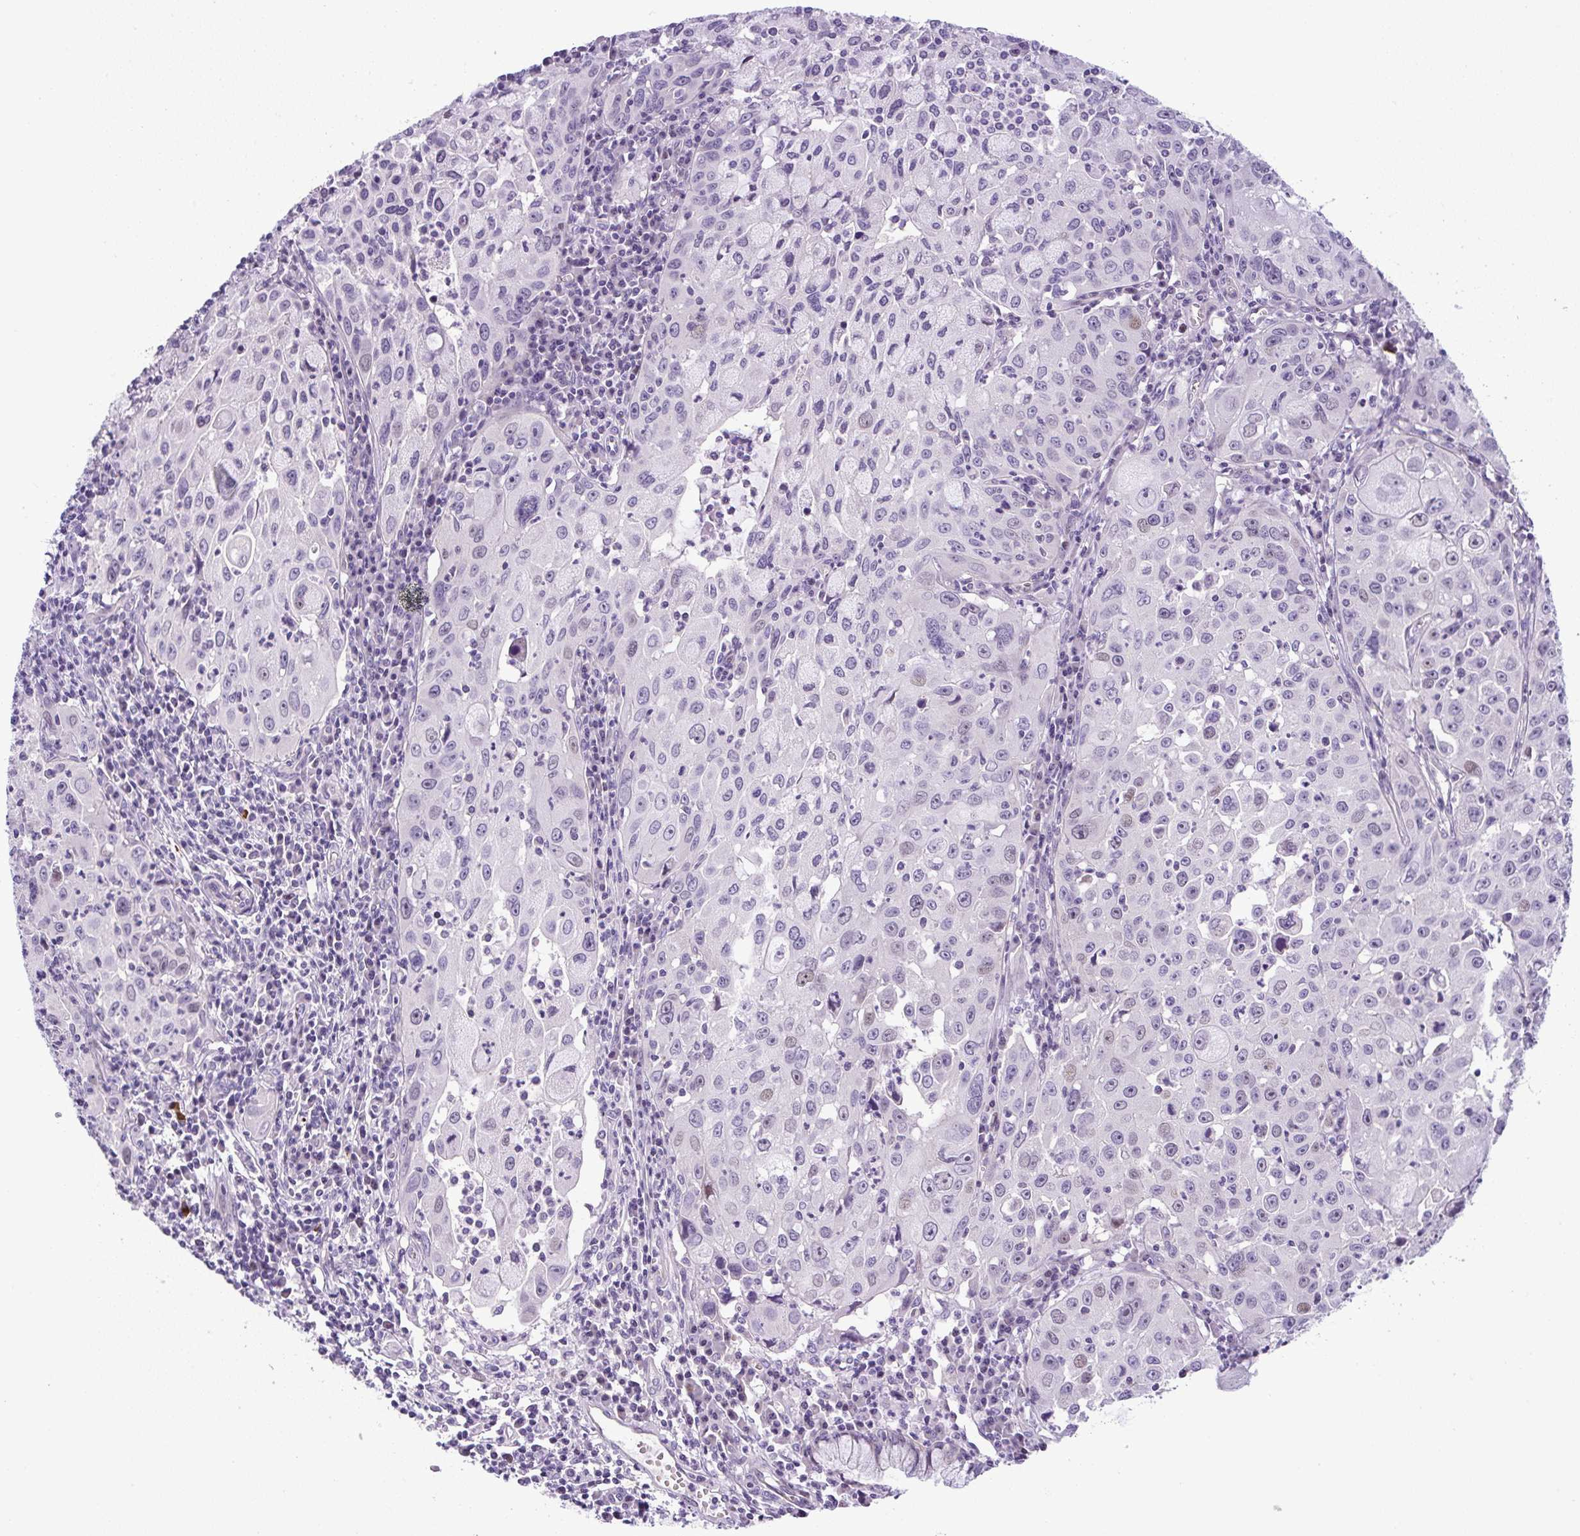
{"staining": {"intensity": "weak", "quantity": "<25%", "location": "nuclear"}, "tissue": "cervical cancer", "cell_type": "Tumor cells", "image_type": "cancer", "snomed": [{"axis": "morphology", "description": "Squamous cell carcinoma, NOS"}, {"axis": "topography", "description": "Cervix"}], "caption": "Squamous cell carcinoma (cervical) stained for a protein using IHC shows no staining tumor cells.", "gene": "ADAMTS19", "patient": {"sex": "female", "age": 42}}